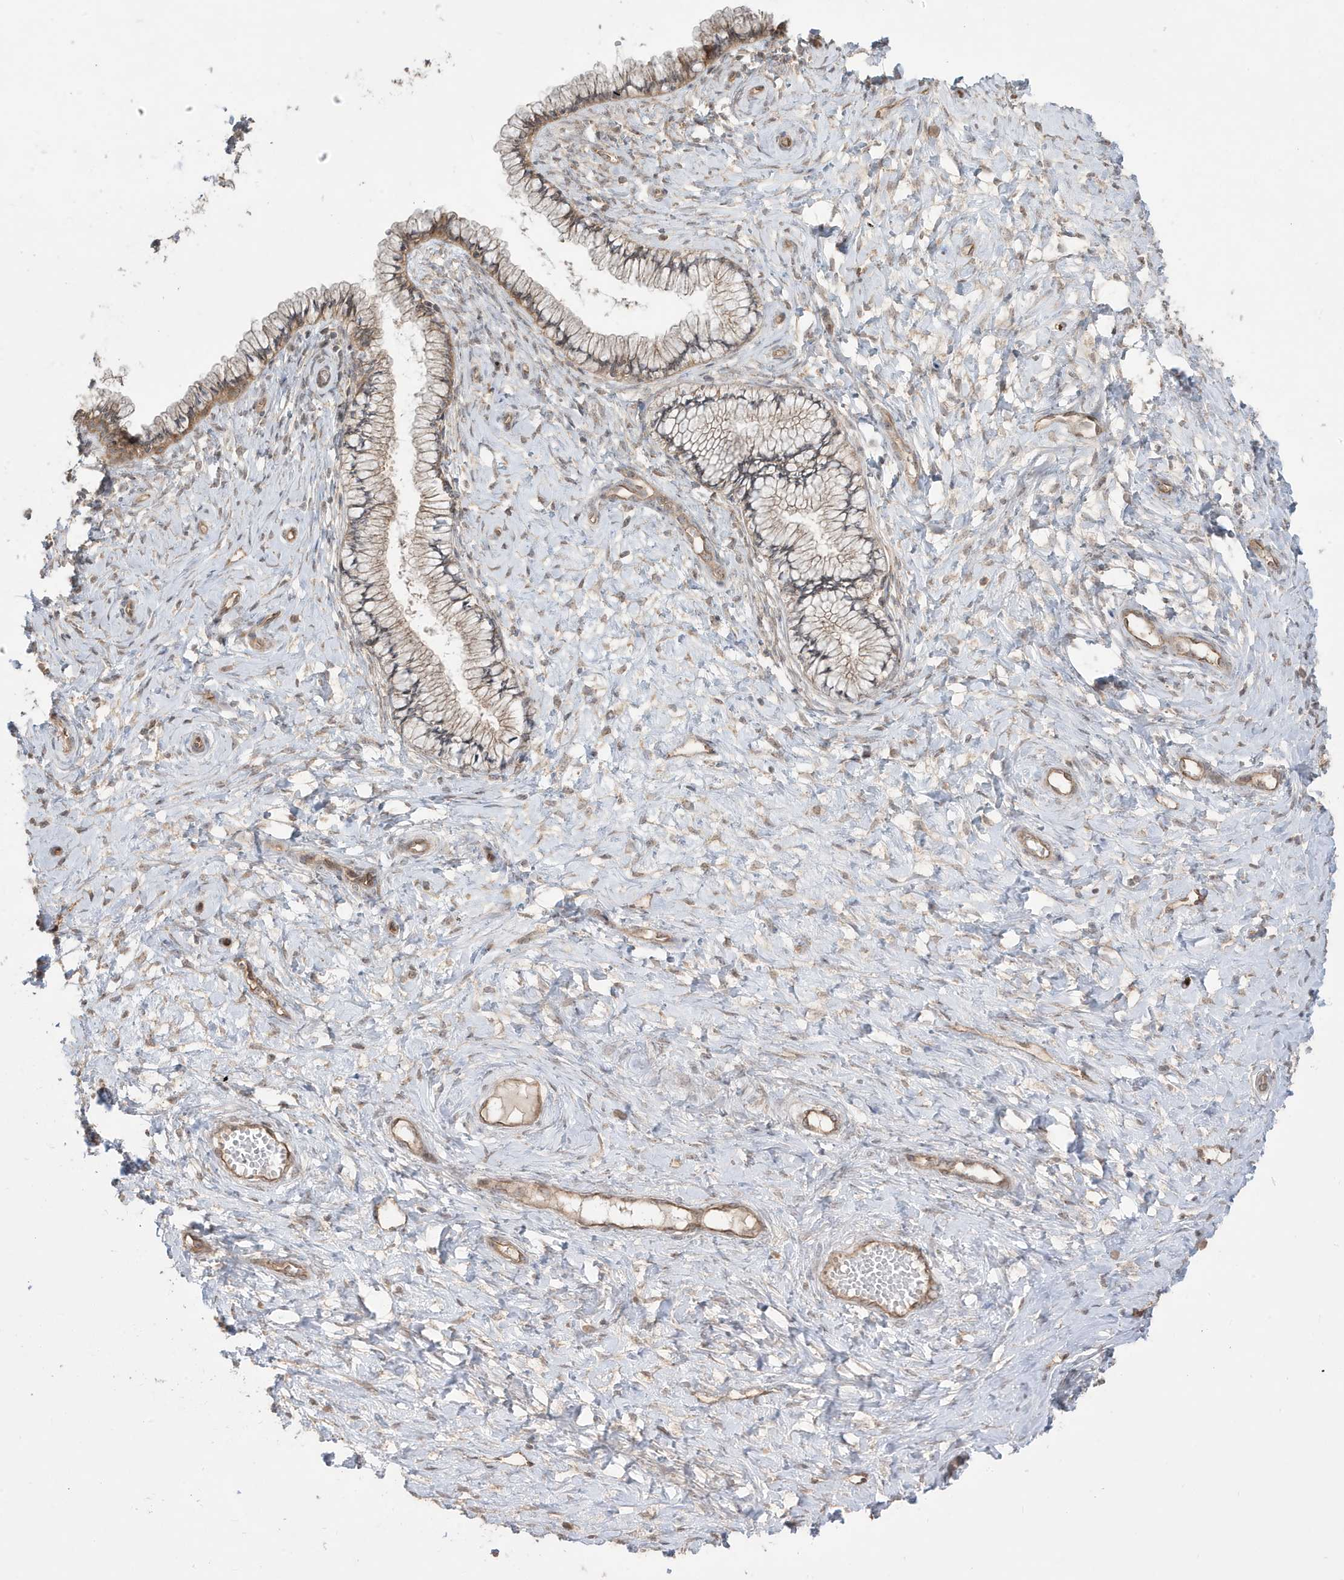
{"staining": {"intensity": "moderate", "quantity": ">75%", "location": "cytoplasmic/membranous"}, "tissue": "cervix", "cell_type": "Glandular cells", "image_type": "normal", "snomed": [{"axis": "morphology", "description": "Normal tissue, NOS"}, {"axis": "topography", "description": "Cervix"}], "caption": "IHC of unremarkable human cervix displays medium levels of moderate cytoplasmic/membranous expression in approximately >75% of glandular cells.", "gene": "DNAJC12", "patient": {"sex": "female", "age": 36}}